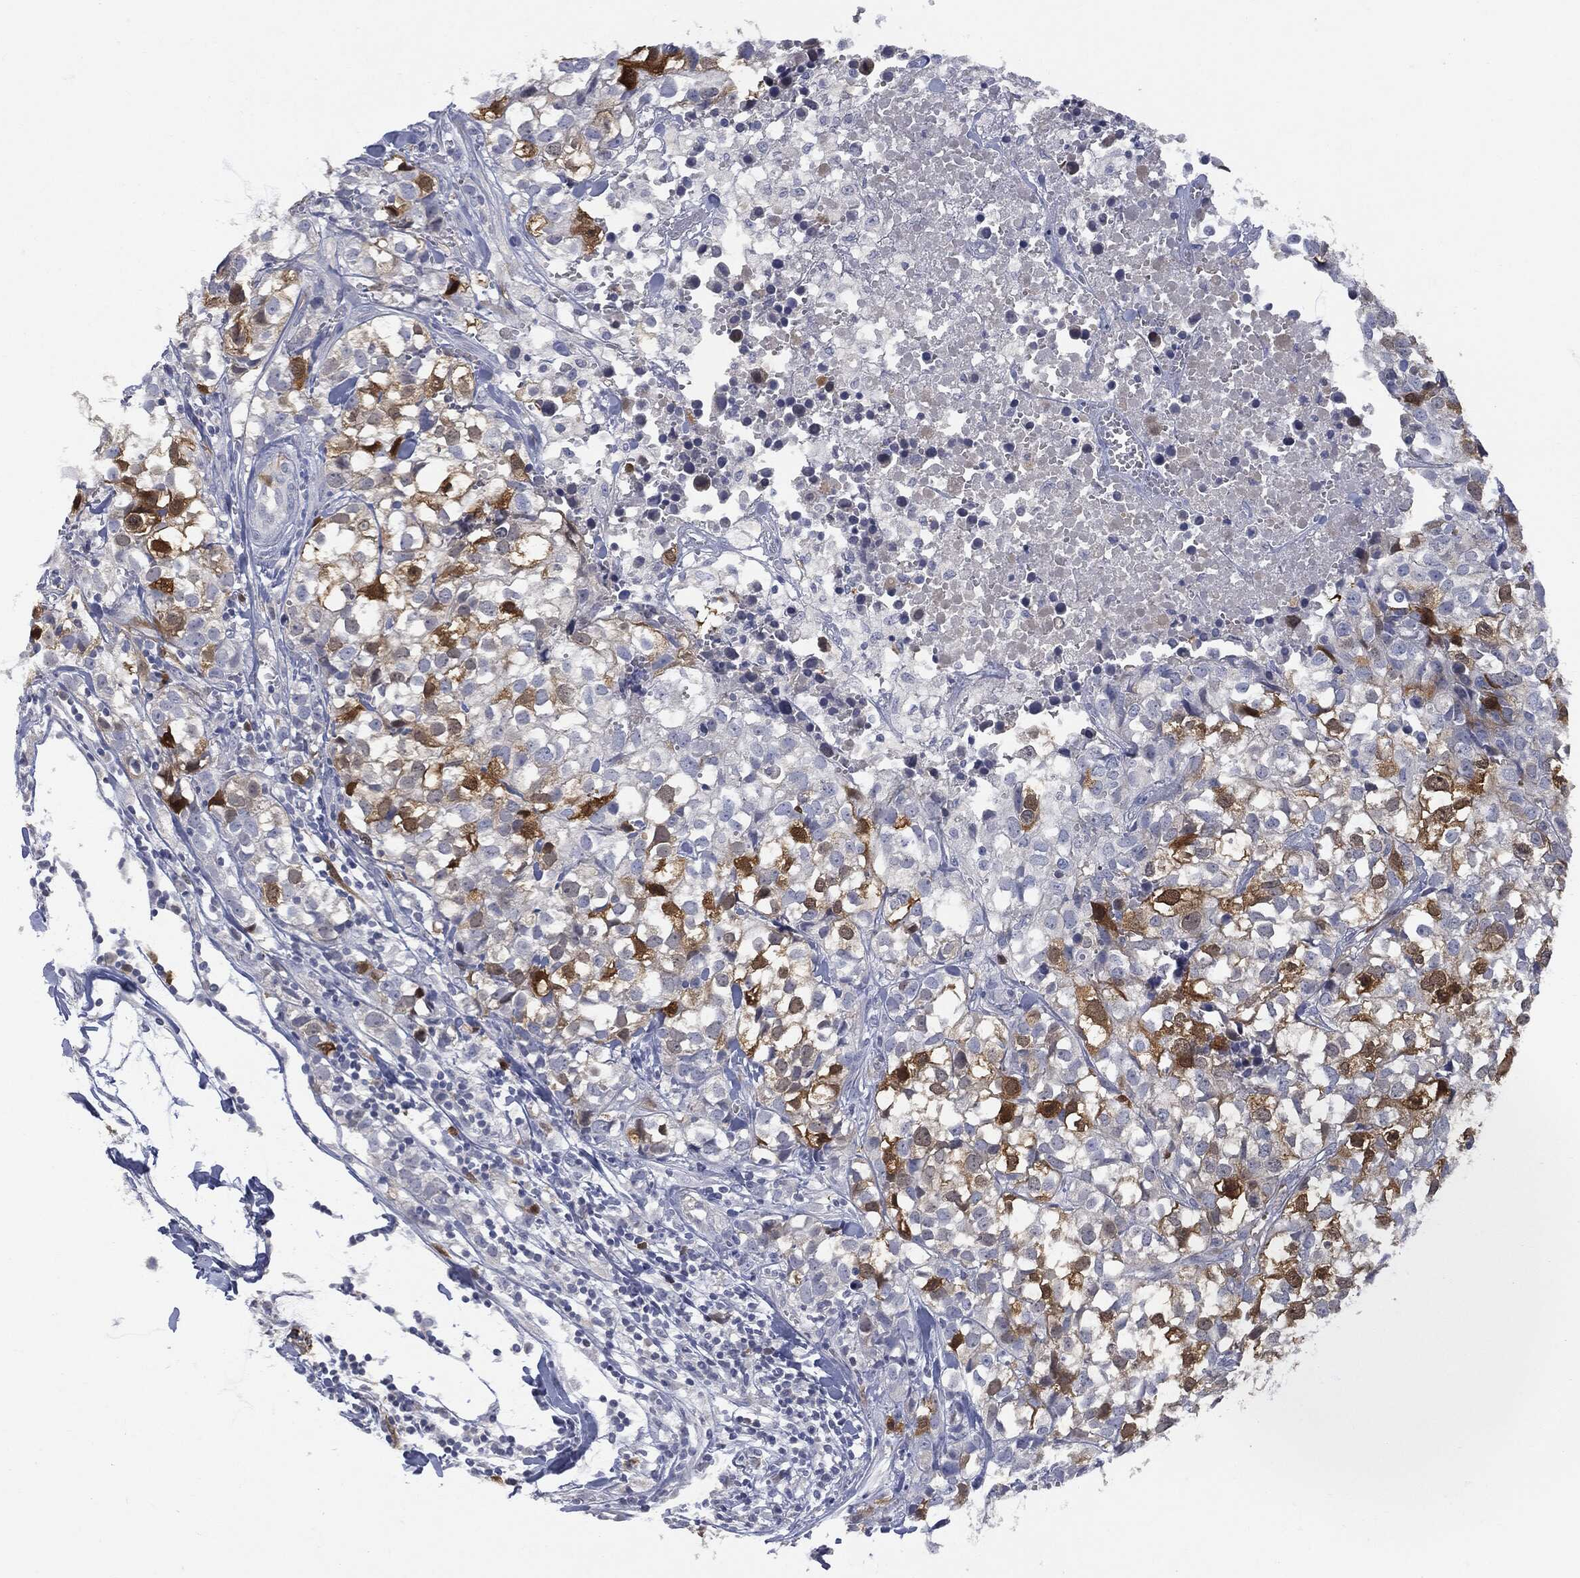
{"staining": {"intensity": "strong", "quantity": "25%-75%", "location": "cytoplasmic/membranous"}, "tissue": "breast cancer", "cell_type": "Tumor cells", "image_type": "cancer", "snomed": [{"axis": "morphology", "description": "Duct carcinoma"}, {"axis": "topography", "description": "Breast"}], "caption": "The photomicrograph reveals staining of breast cancer, revealing strong cytoplasmic/membranous protein positivity (brown color) within tumor cells.", "gene": "UBE2C", "patient": {"sex": "female", "age": 30}}